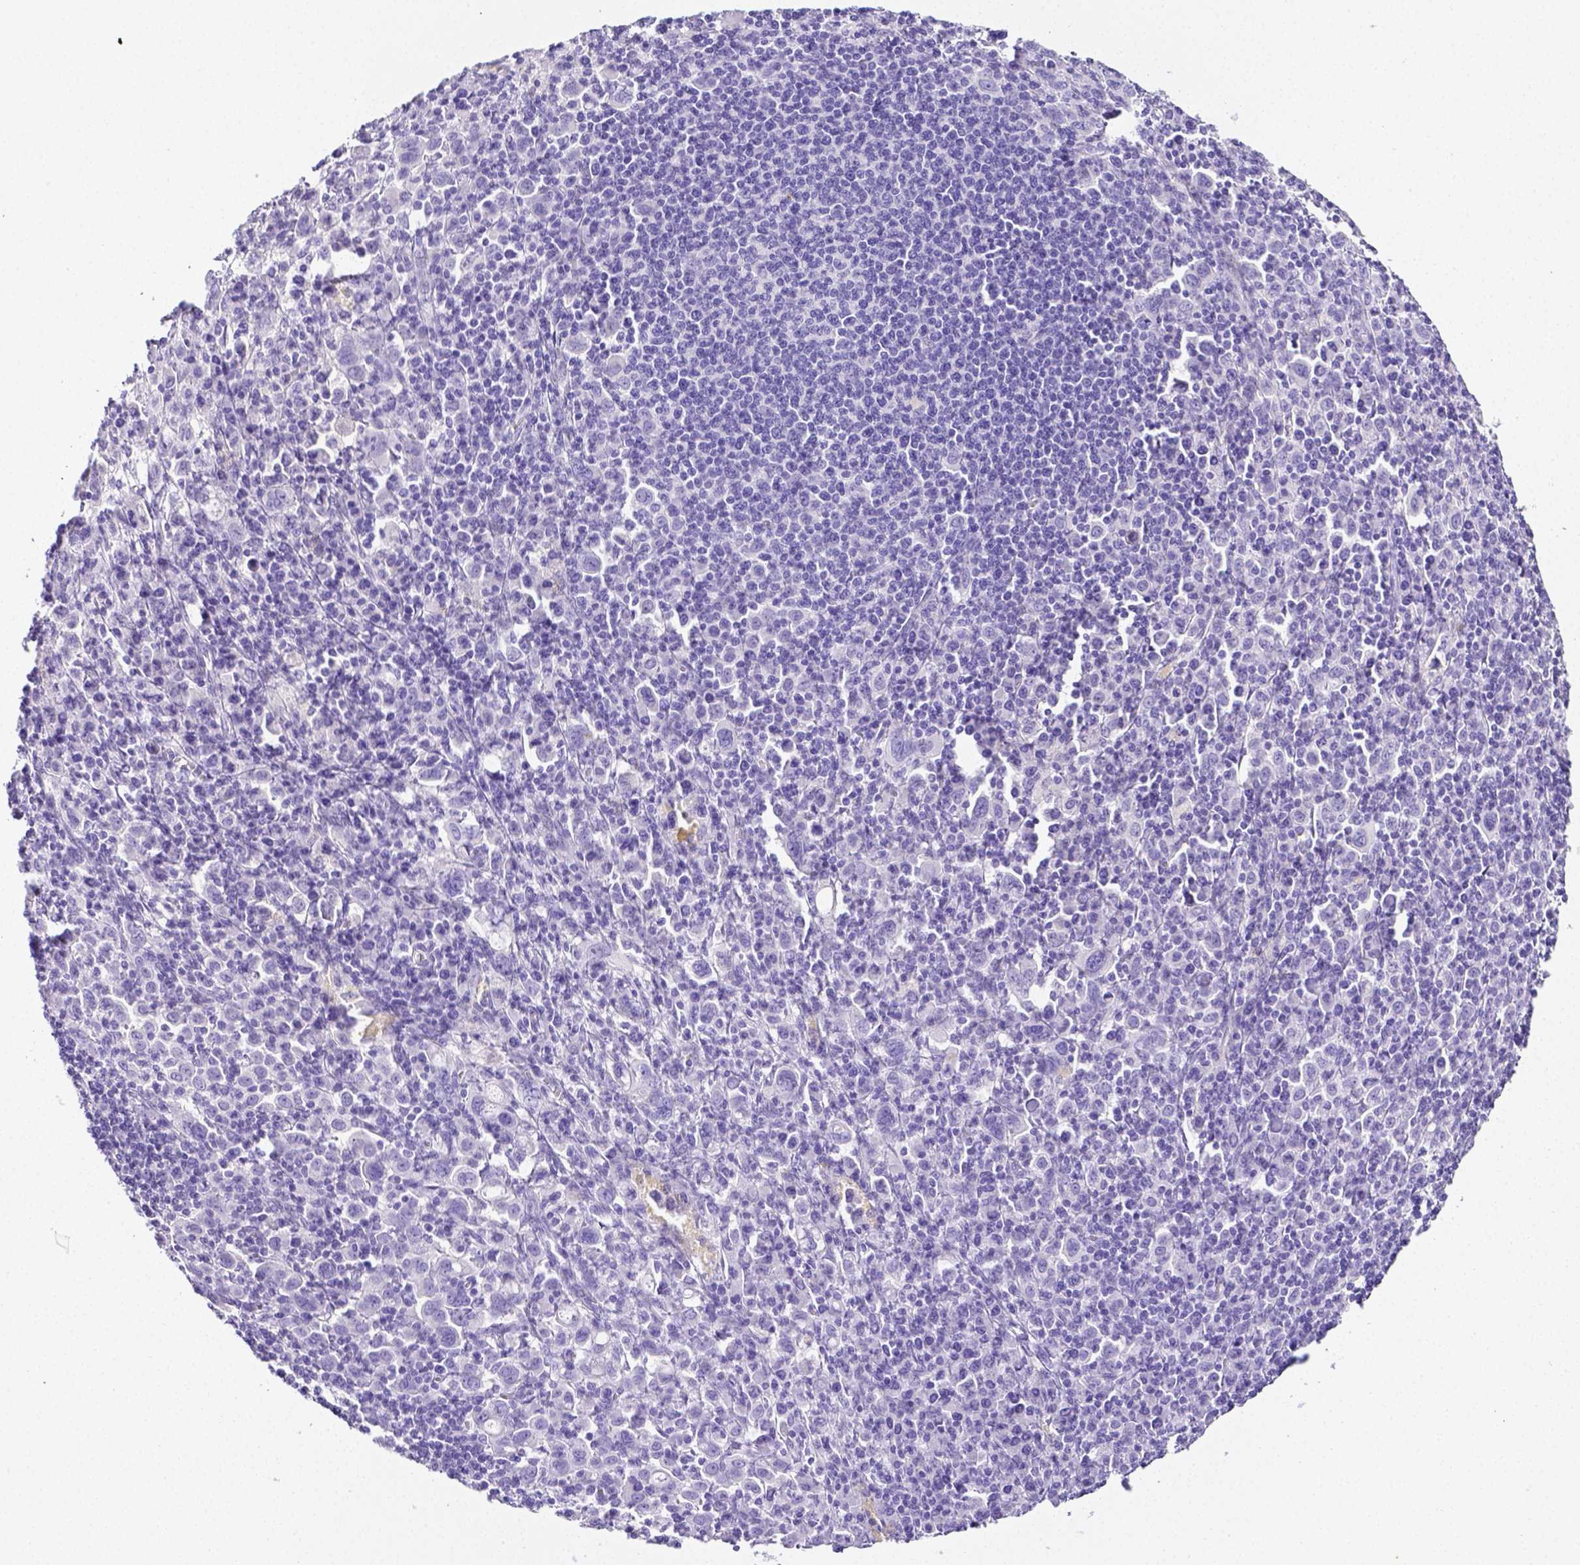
{"staining": {"intensity": "negative", "quantity": "none", "location": "none"}, "tissue": "stomach cancer", "cell_type": "Tumor cells", "image_type": "cancer", "snomed": [{"axis": "morphology", "description": "Adenocarcinoma, NOS"}, {"axis": "topography", "description": "Stomach, upper"}], "caption": "Immunohistochemical staining of stomach cancer (adenocarcinoma) demonstrates no significant expression in tumor cells. (Brightfield microscopy of DAB (3,3'-diaminobenzidine) immunohistochemistry (IHC) at high magnification).", "gene": "ARHGAP36", "patient": {"sex": "male", "age": 75}}